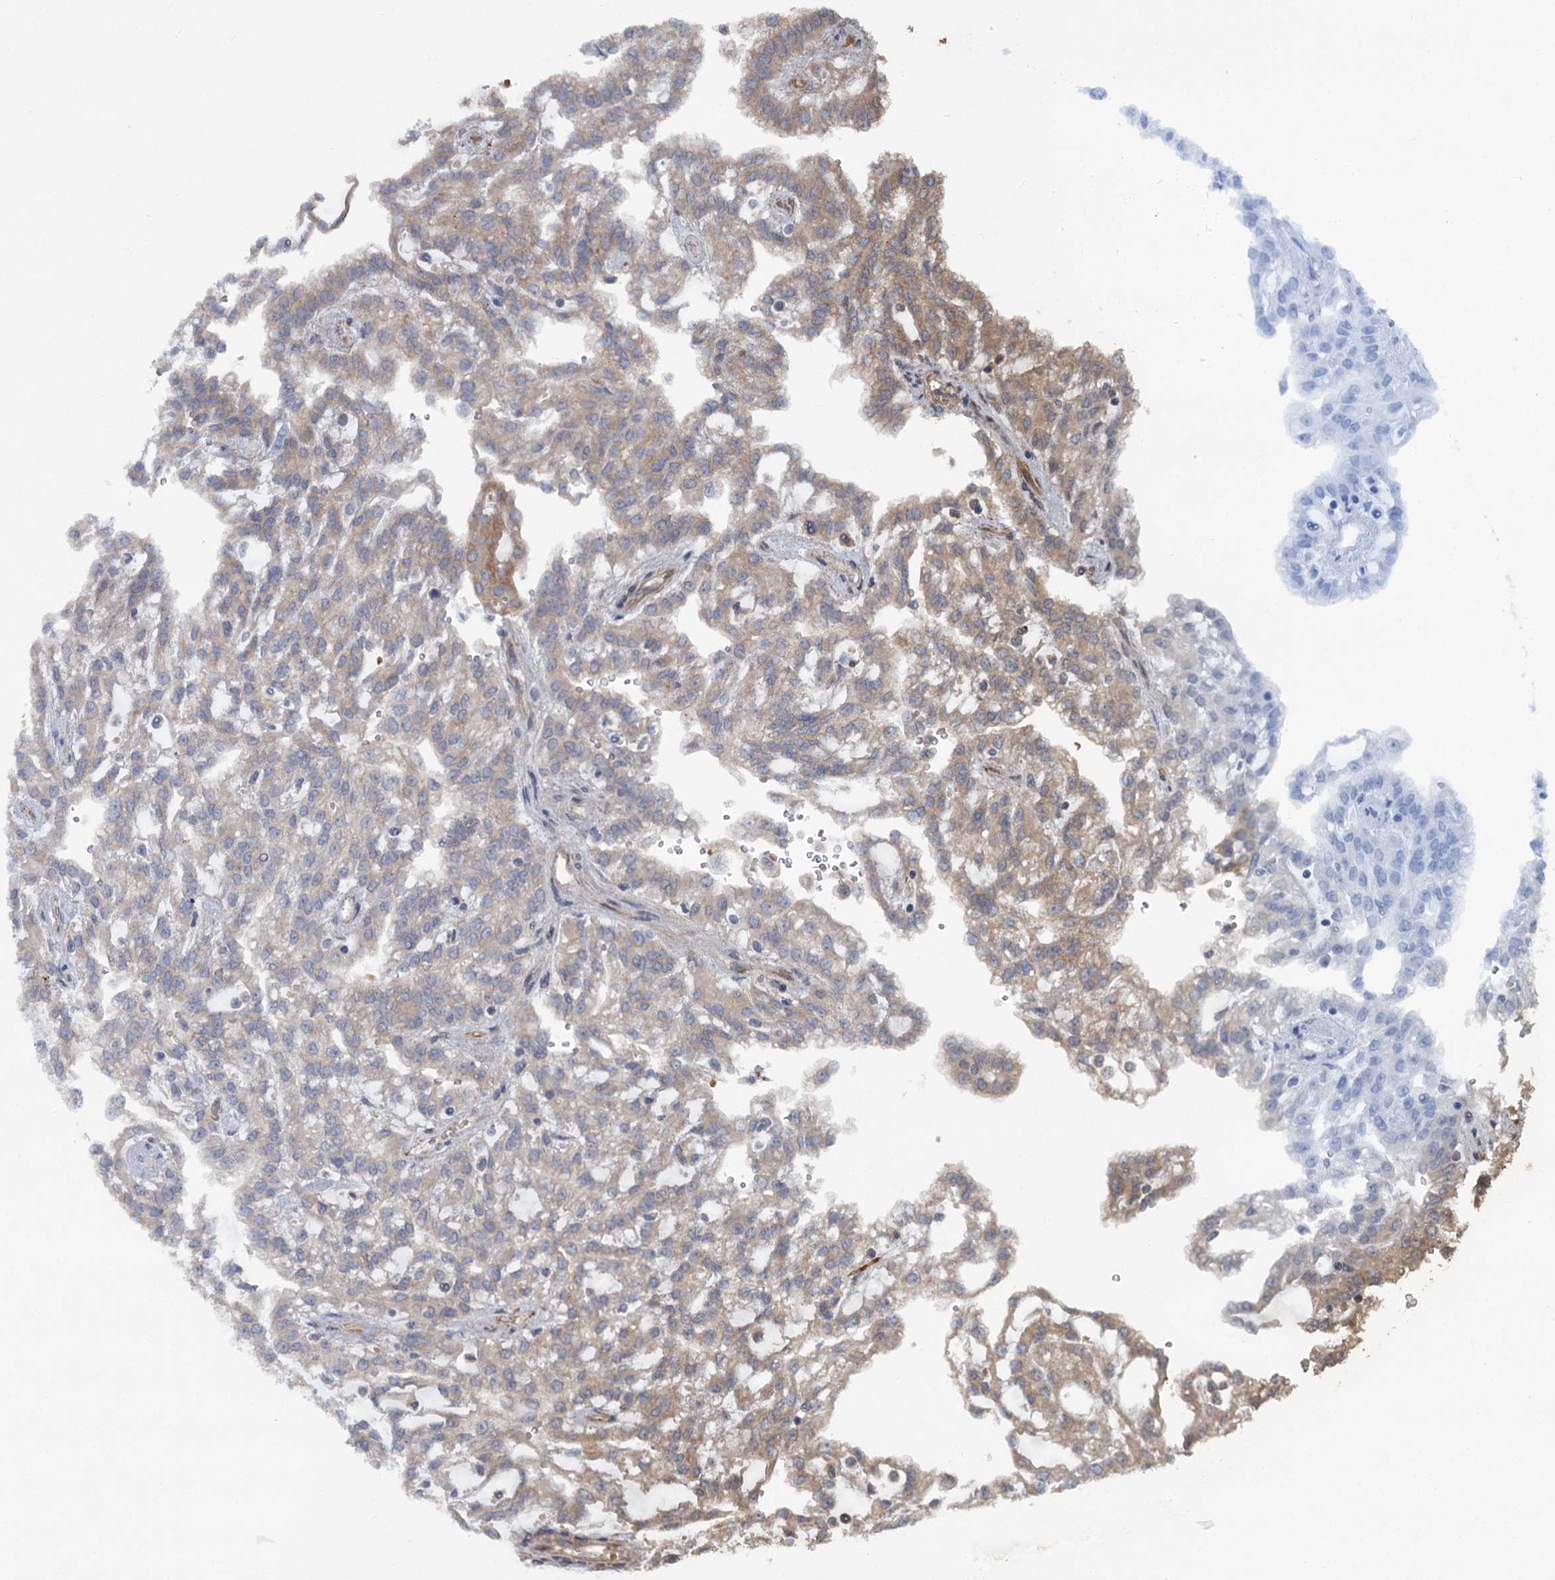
{"staining": {"intensity": "moderate", "quantity": "<25%", "location": "cytoplasmic/membranous"}, "tissue": "renal cancer", "cell_type": "Tumor cells", "image_type": "cancer", "snomed": [{"axis": "morphology", "description": "Adenocarcinoma, NOS"}, {"axis": "topography", "description": "Kidney"}], "caption": "Adenocarcinoma (renal) tissue shows moderate cytoplasmic/membranous staining in approximately <25% of tumor cells", "gene": "PKN2", "patient": {"sex": "male", "age": 63}}